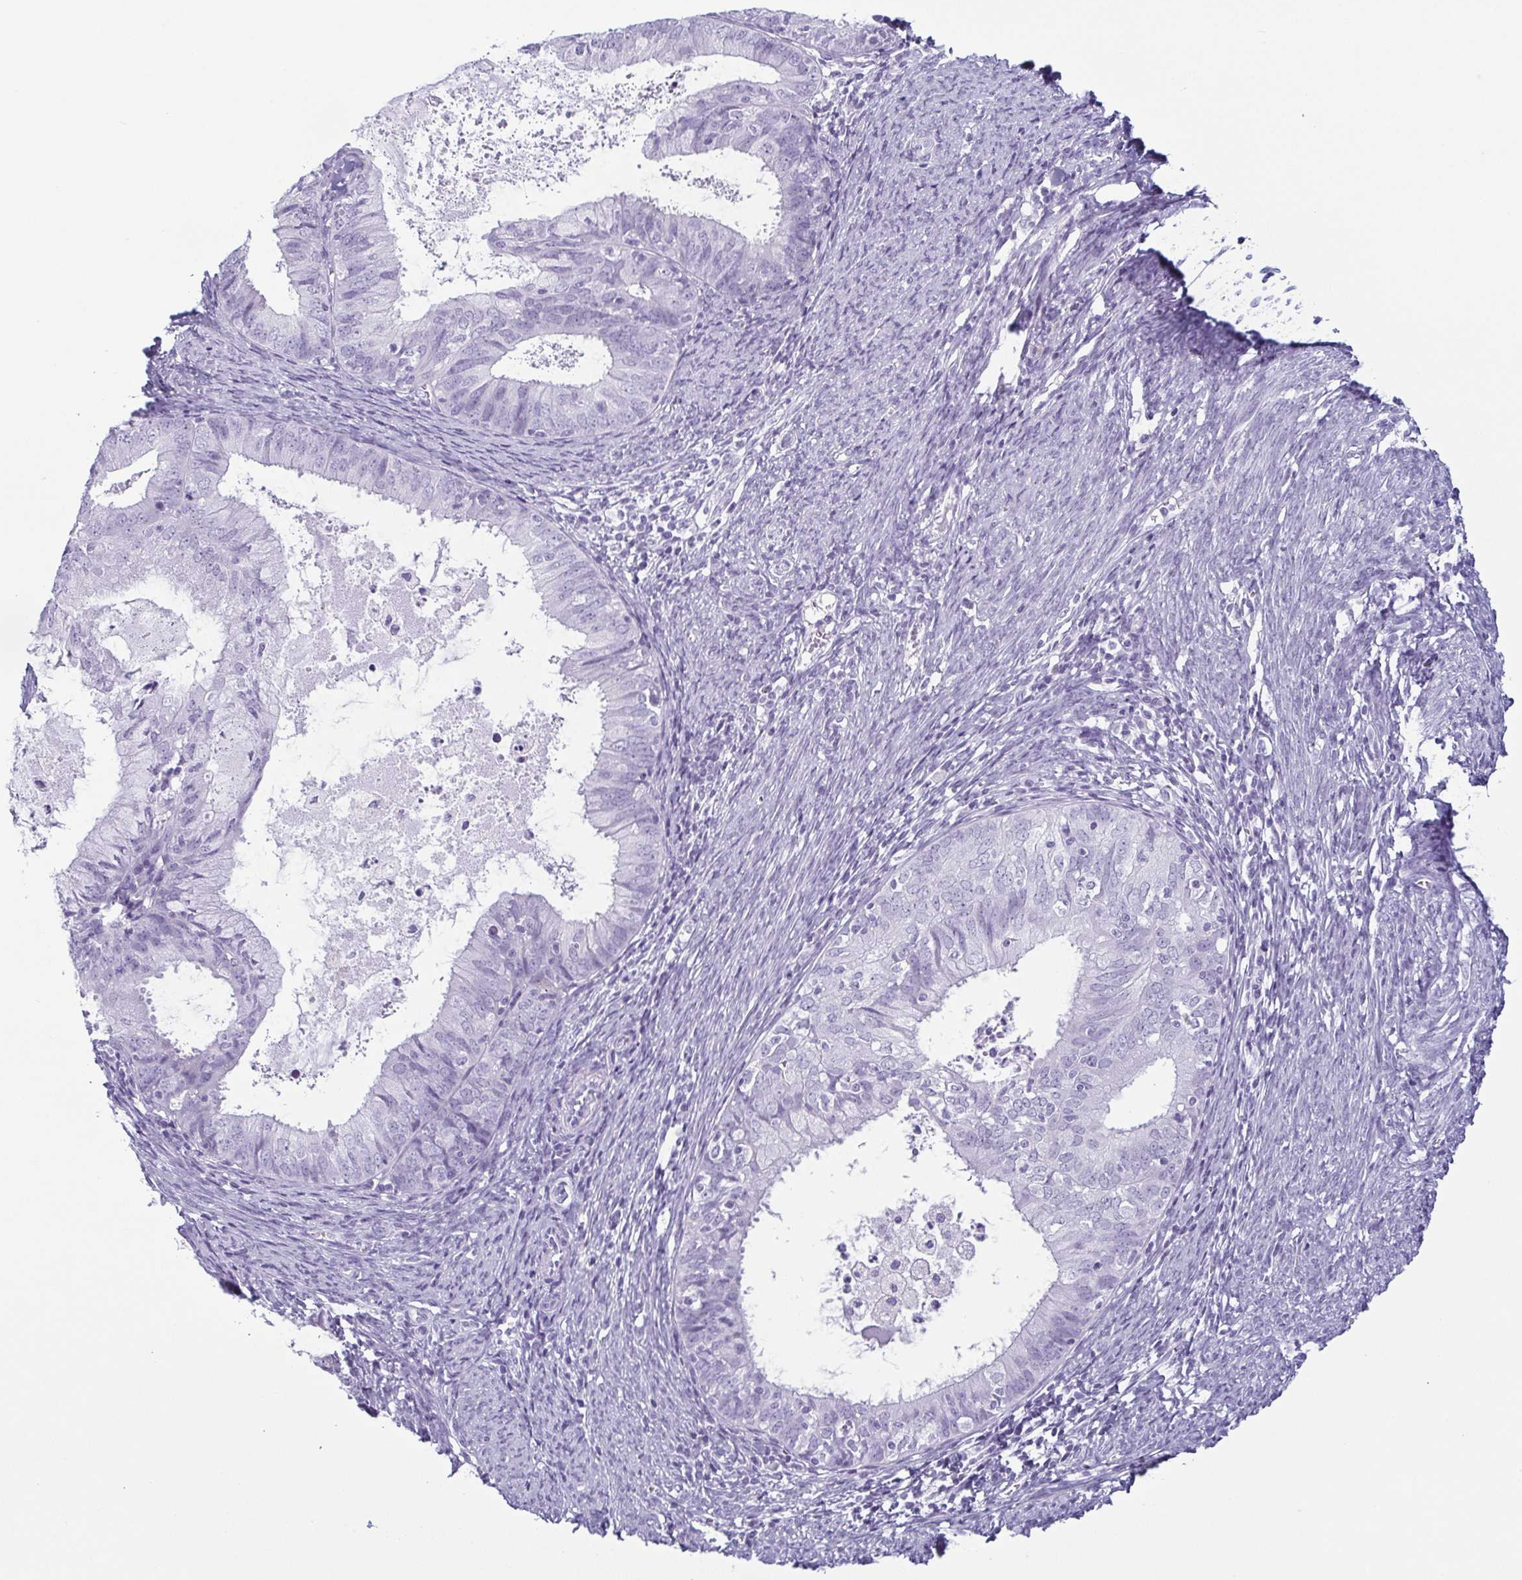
{"staining": {"intensity": "negative", "quantity": "none", "location": "none"}, "tissue": "endometrial cancer", "cell_type": "Tumor cells", "image_type": "cancer", "snomed": [{"axis": "morphology", "description": "Adenocarcinoma, NOS"}, {"axis": "topography", "description": "Endometrium"}], "caption": "The photomicrograph exhibits no staining of tumor cells in endometrial adenocarcinoma. (DAB immunohistochemistry visualized using brightfield microscopy, high magnification).", "gene": "KRT78", "patient": {"sex": "female", "age": 57}}